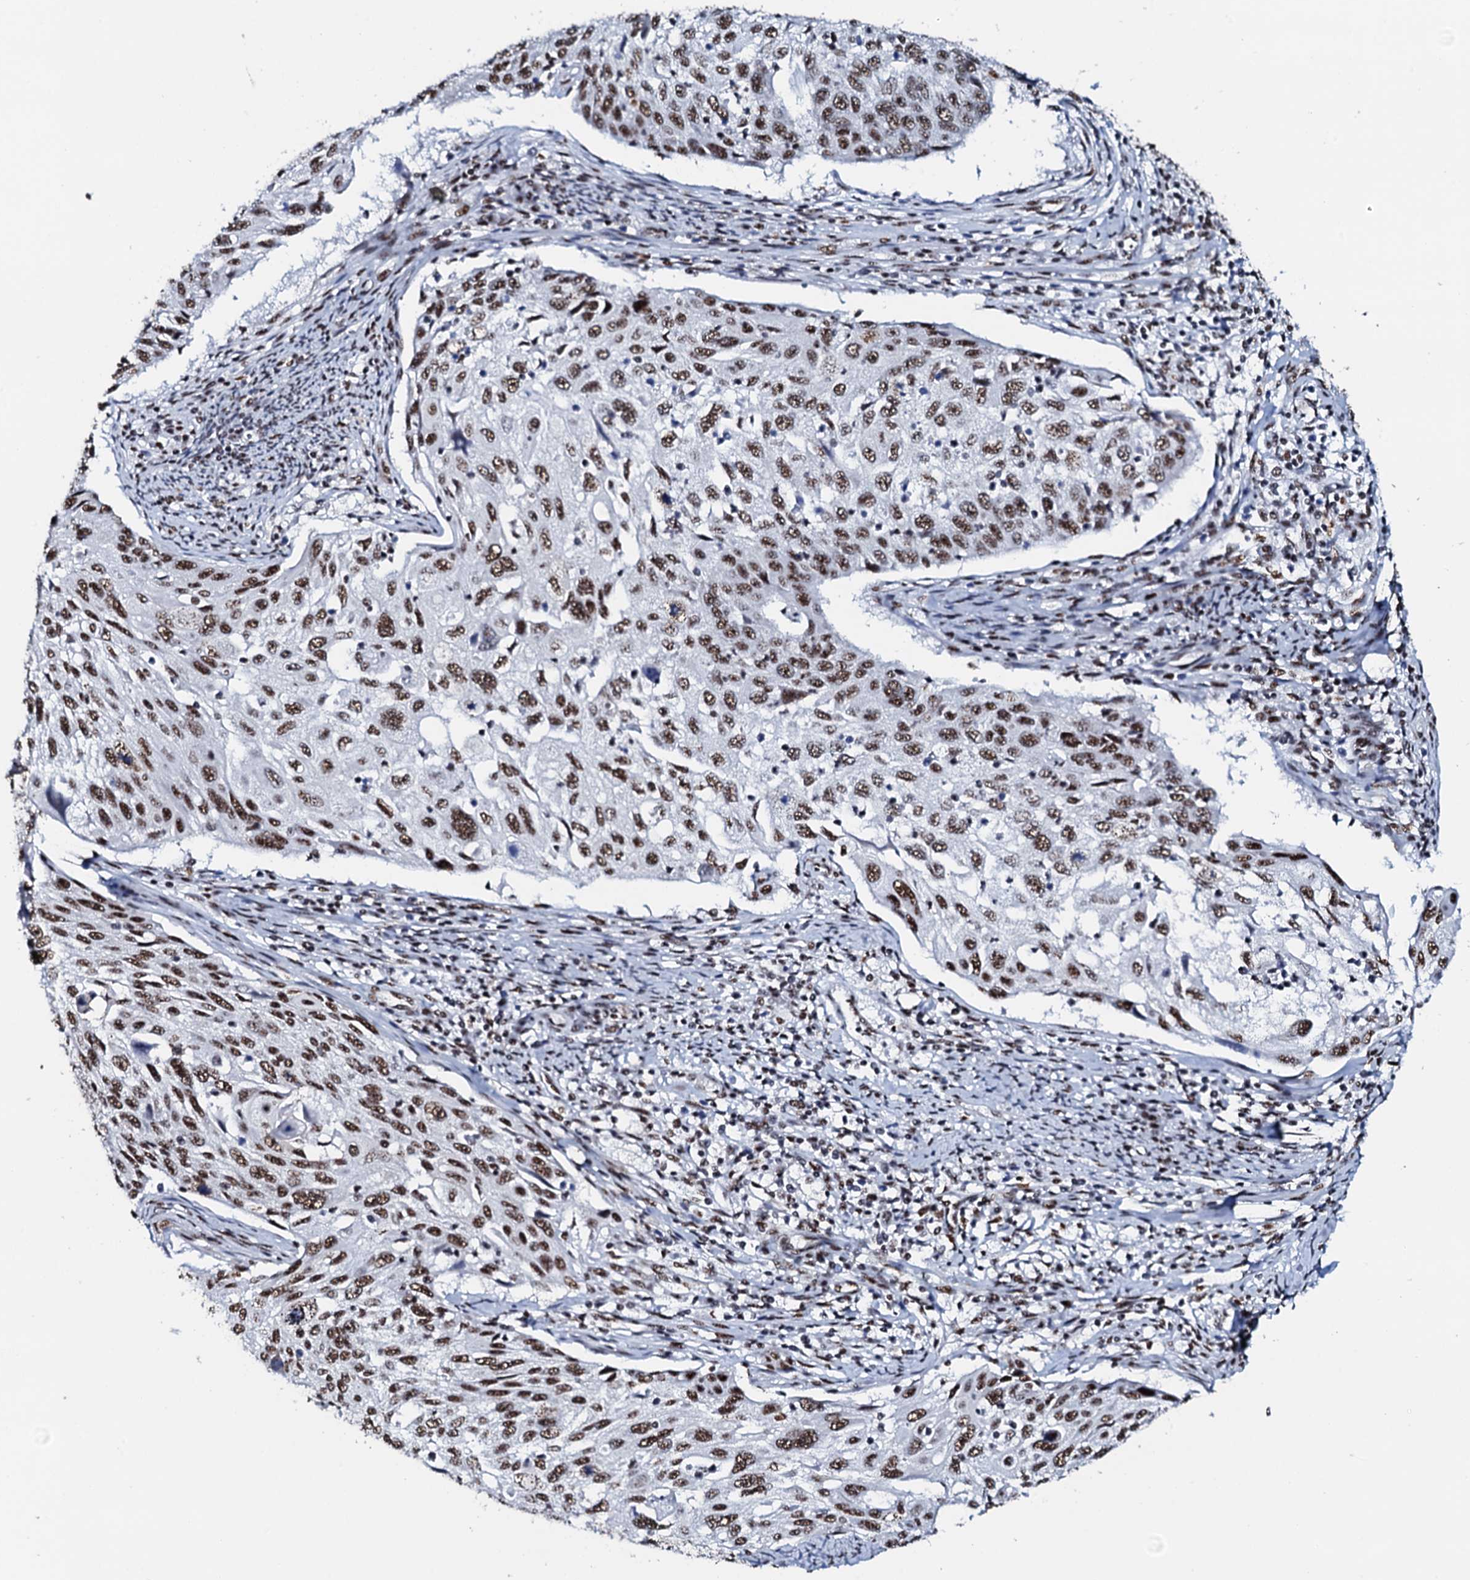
{"staining": {"intensity": "strong", "quantity": ">75%", "location": "nuclear"}, "tissue": "cervical cancer", "cell_type": "Tumor cells", "image_type": "cancer", "snomed": [{"axis": "morphology", "description": "Squamous cell carcinoma, NOS"}, {"axis": "topography", "description": "Cervix"}], "caption": "Cervical cancer (squamous cell carcinoma) stained for a protein shows strong nuclear positivity in tumor cells. The protein is shown in brown color, while the nuclei are stained blue.", "gene": "NKAPD1", "patient": {"sex": "female", "age": 70}}